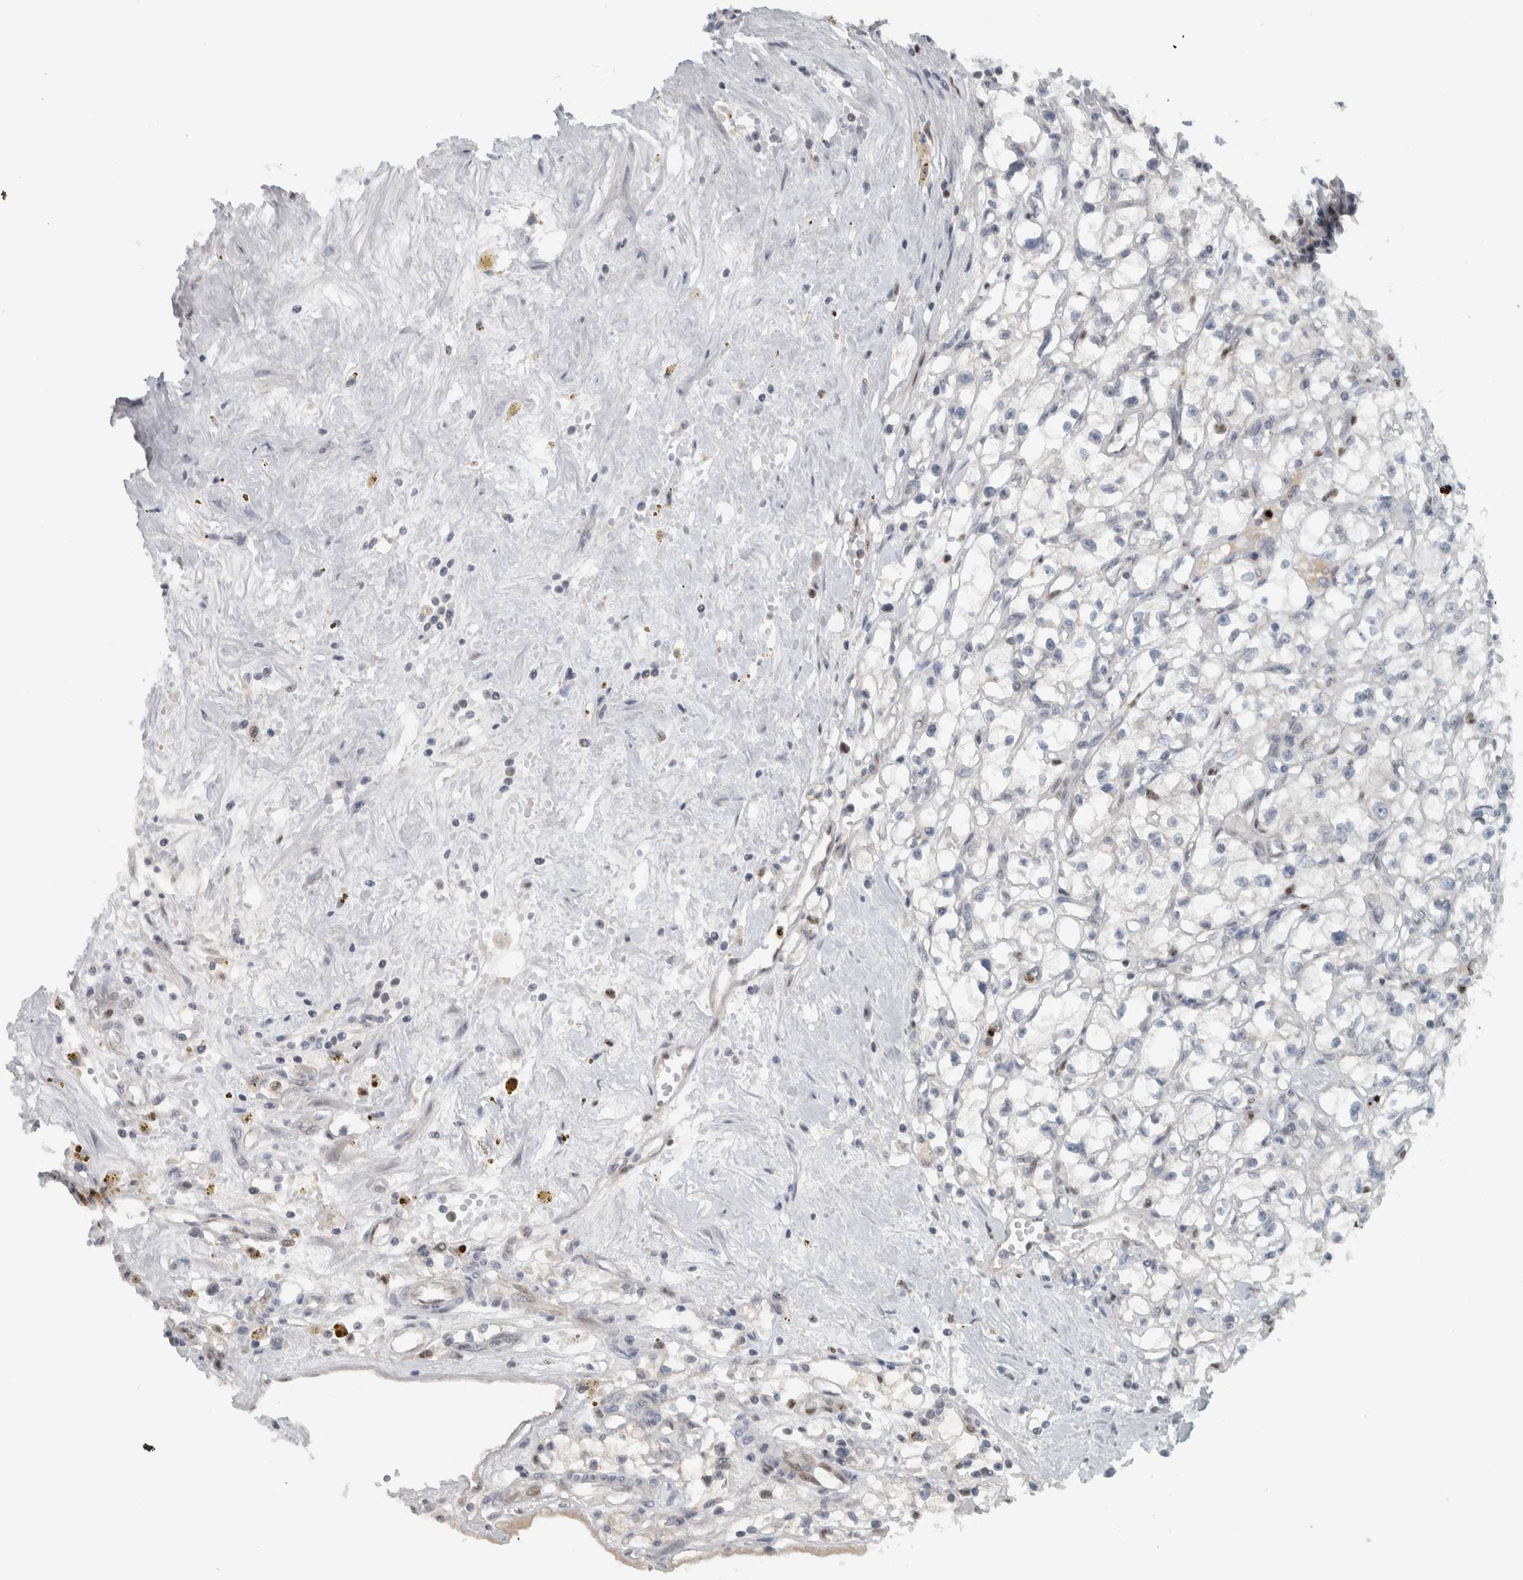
{"staining": {"intensity": "negative", "quantity": "none", "location": "none"}, "tissue": "renal cancer", "cell_type": "Tumor cells", "image_type": "cancer", "snomed": [{"axis": "morphology", "description": "Adenocarcinoma, NOS"}, {"axis": "topography", "description": "Kidney"}], "caption": "Tumor cells show no significant positivity in adenocarcinoma (renal).", "gene": "ADPRM", "patient": {"sex": "male", "age": 56}}